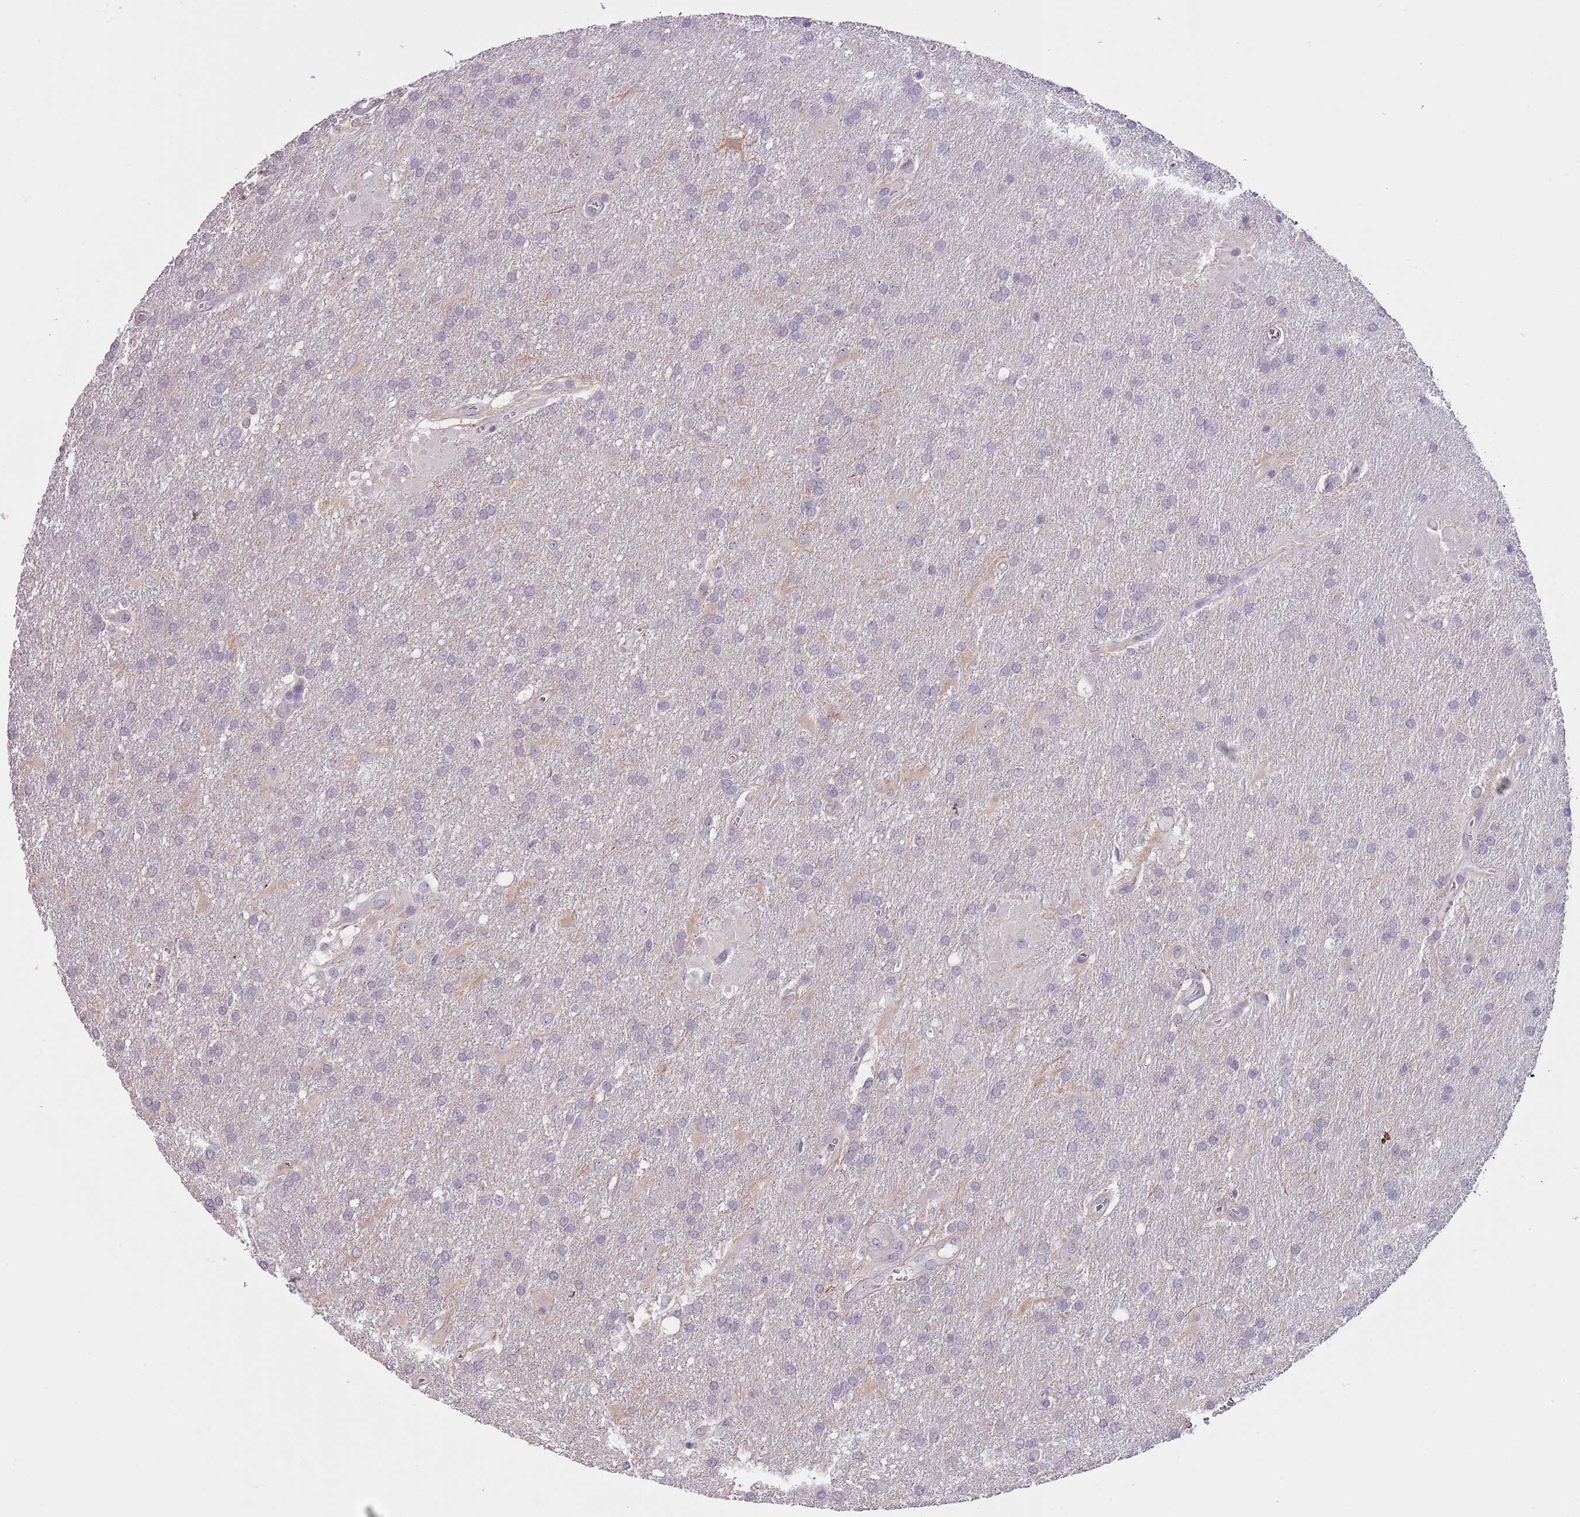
{"staining": {"intensity": "negative", "quantity": "none", "location": "none"}, "tissue": "glioma", "cell_type": "Tumor cells", "image_type": "cancer", "snomed": [{"axis": "morphology", "description": "Glioma, malignant, Low grade"}, {"axis": "topography", "description": "Brain"}], "caption": "Glioma was stained to show a protein in brown. There is no significant positivity in tumor cells.", "gene": "SLC35E3", "patient": {"sex": "male", "age": 66}}